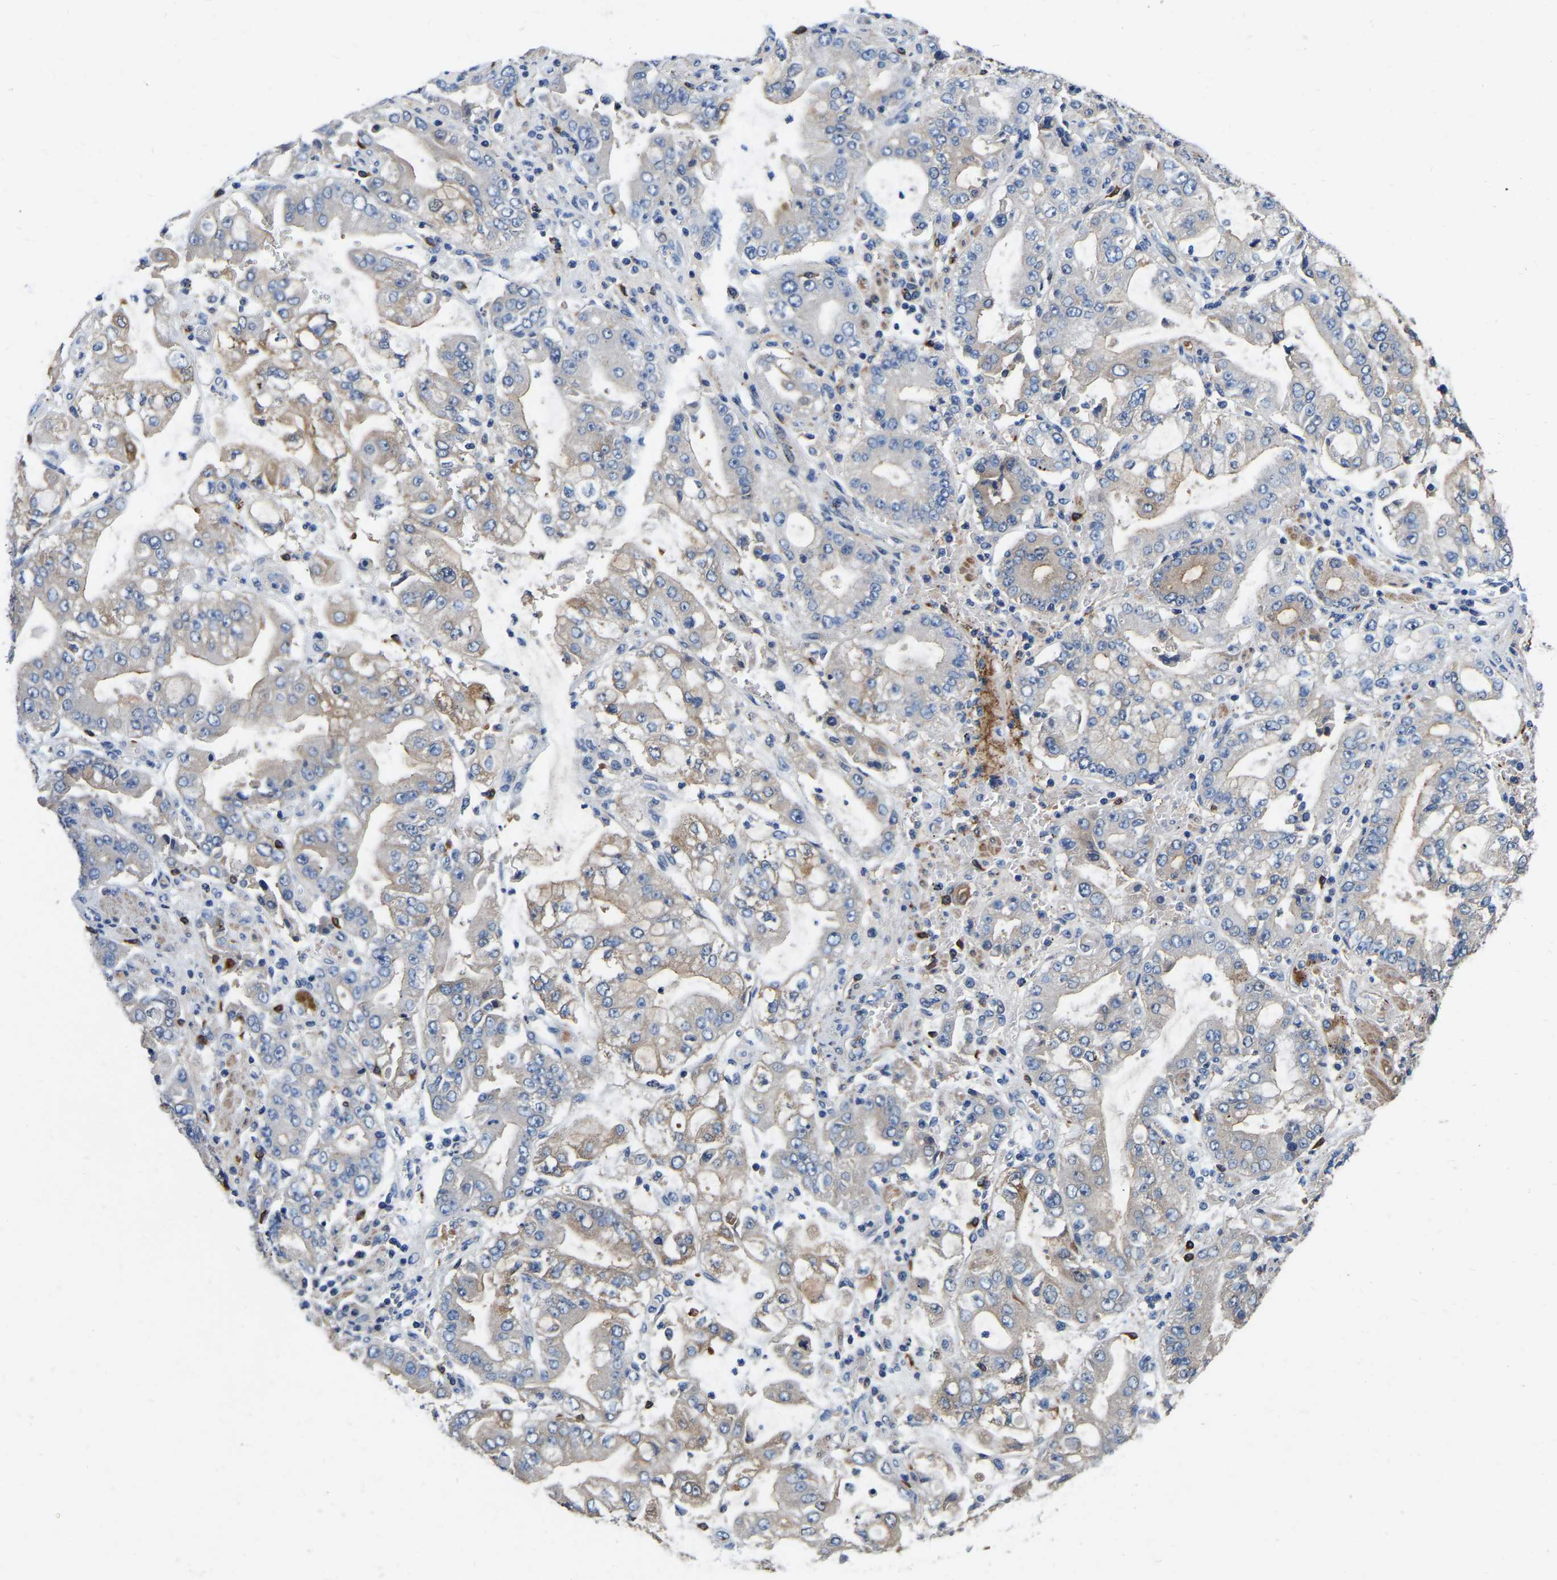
{"staining": {"intensity": "weak", "quantity": "25%-75%", "location": "cytoplasmic/membranous"}, "tissue": "stomach cancer", "cell_type": "Tumor cells", "image_type": "cancer", "snomed": [{"axis": "morphology", "description": "Adenocarcinoma, NOS"}, {"axis": "topography", "description": "Stomach"}], "caption": "Immunohistochemistry of adenocarcinoma (stomach) reveals low levels of weak cytoplasmic/membranous expression in about 25%-75% of tumor cells. (DAB (3,3'-diaminobenzidine) = brown stain, brightfield microscopy at high magnification).", "gene": "RAB27B", "patient": {"sex": "male", "age": 76}}